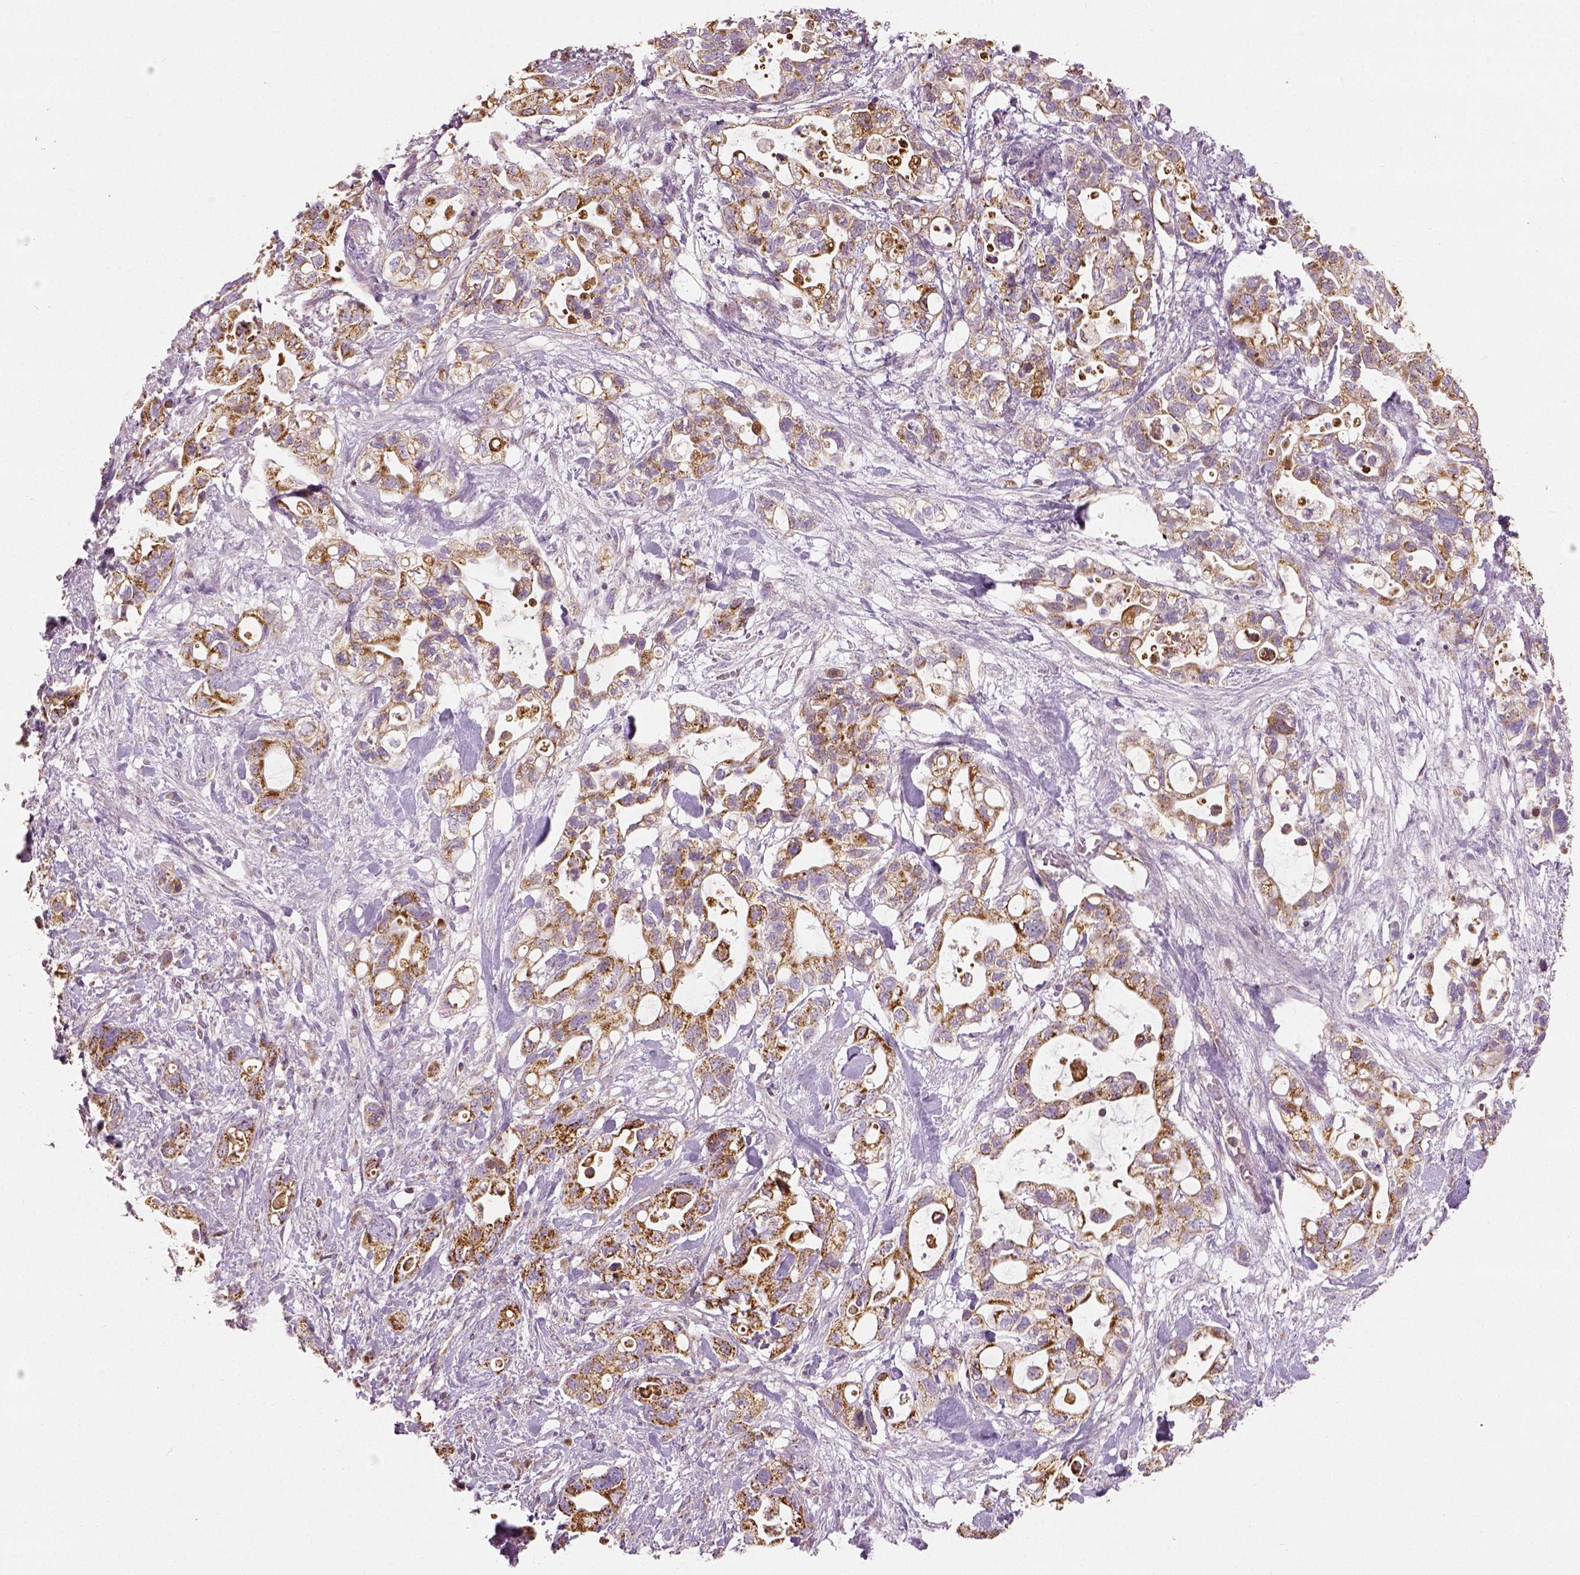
{"staining": {"intensity": "strong", "quantity": "<25%", "location": "cytoplasmic/membranous"}, "tissue": "pancreatic cancer", "cell_type": "Tumor cells", "image_type": "cancer", "snomed": [{"axis": "morphology", "description": "Adenocarcinoma, NOS"}, {"axis": "topography", "description": "Pancreas"}], "caption": "There is medium levels of strong cytoplasmic/membranous staining in tumor cells of adenocarcinoma (pancreatic), as demonstrated by immunohistochemical staining (brown color).", "gene": "PGAM5", "patient": {"sex": "female", "age": 72}}